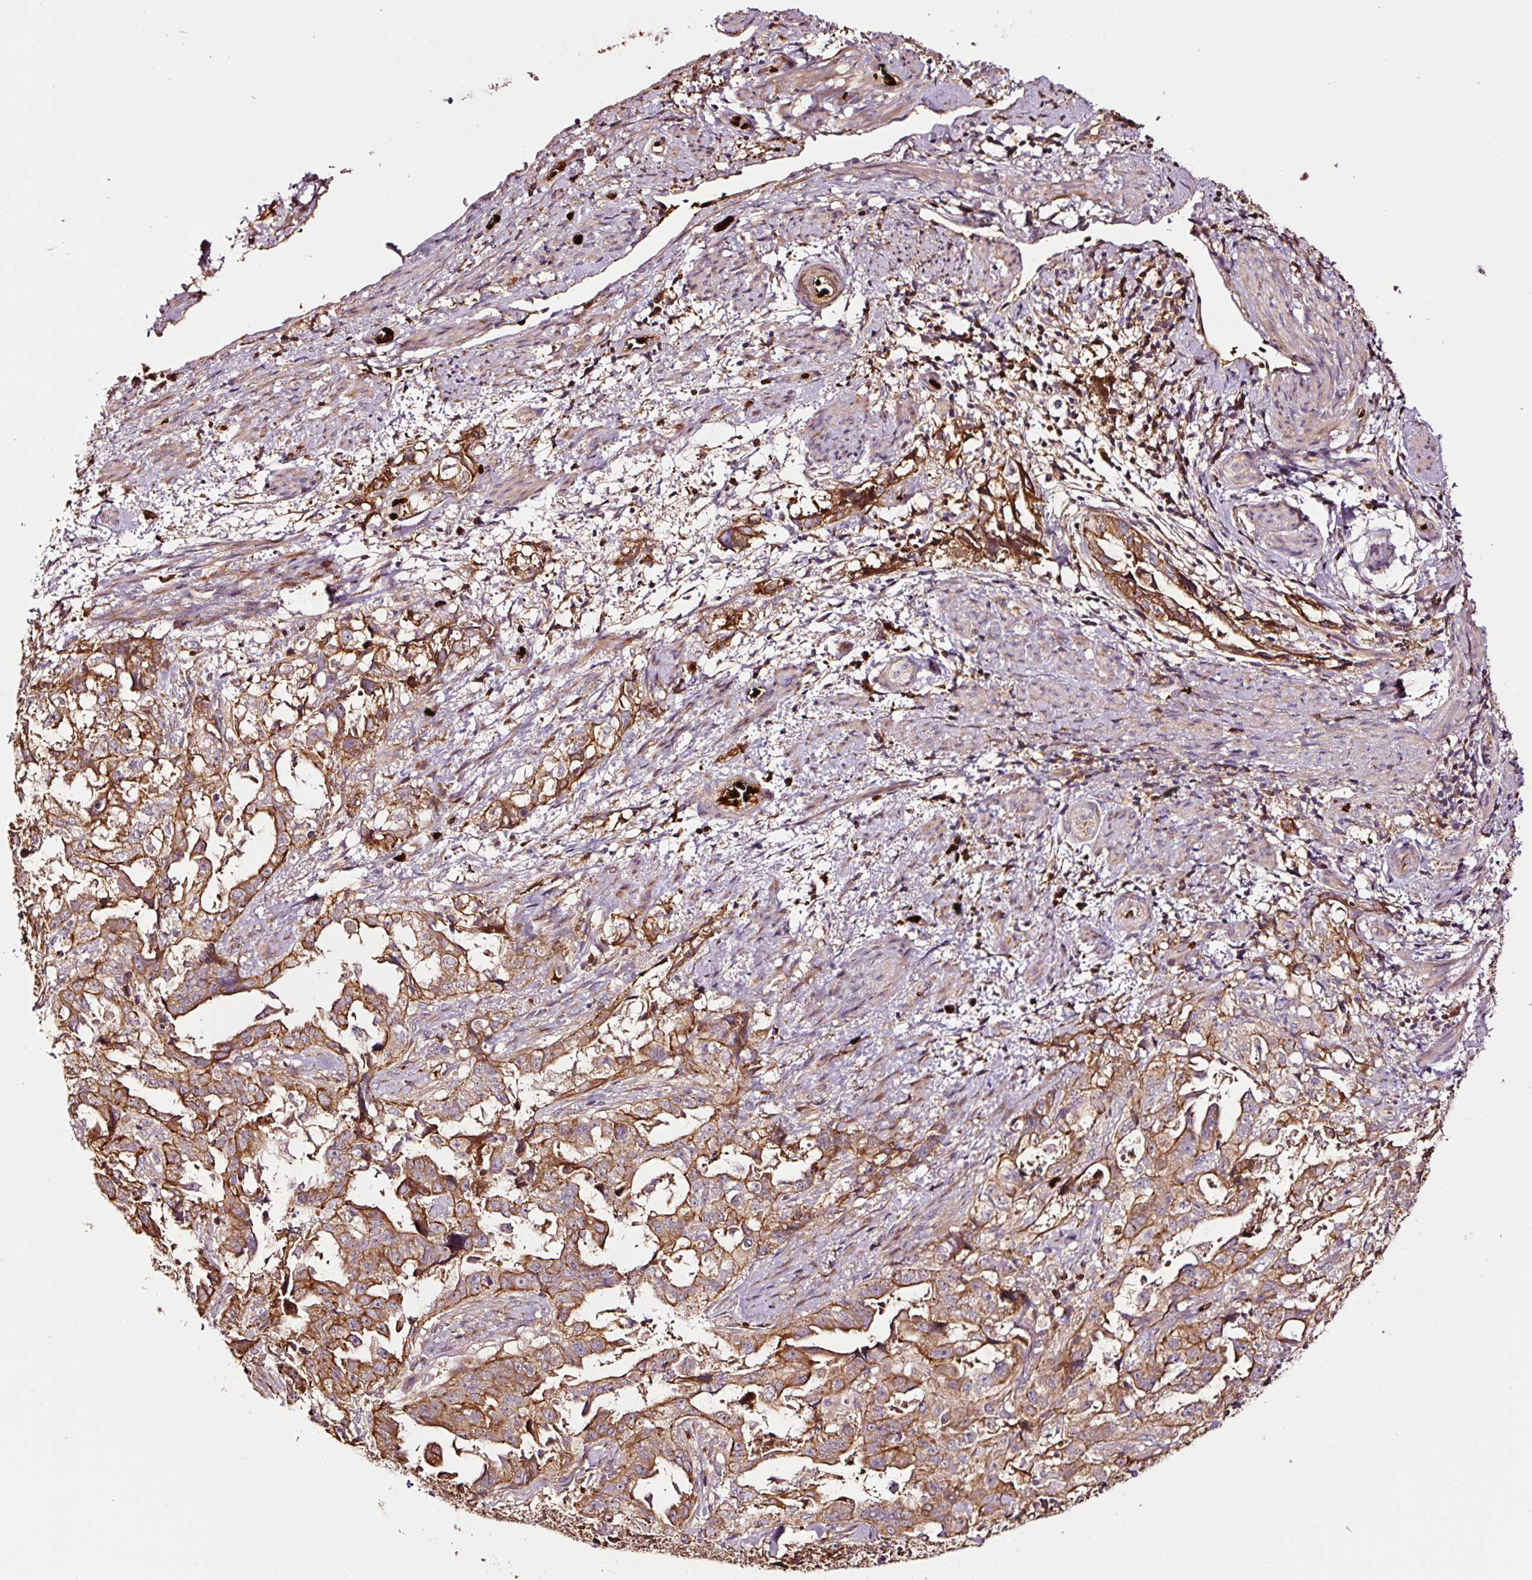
{"staining": {"intensity": "strong", "quantity": ">75%", "location": "cytoplasmic/membranous"}, "tissue": "endometrial cancer", "cell_type": "Tumor cells", "image_type": "cancer", "snomed": [{"axis": "morphology", "description": "Adenocarcinoma, NOS"}, {"axis": "topography", "description": "Endometrium"}], "caption": "A brown stain highlights strong cytoplasmic/membranous expression of a protein in human endometrial cancer (adenocarcinoma) tumor cells. (DAB (3,3'-diaminobenzidine) IHC, brown staining for protein, blue staining for nuclei).", "gene": "PGLYRP2", "patient": {"sex": "female", "age": 65}}